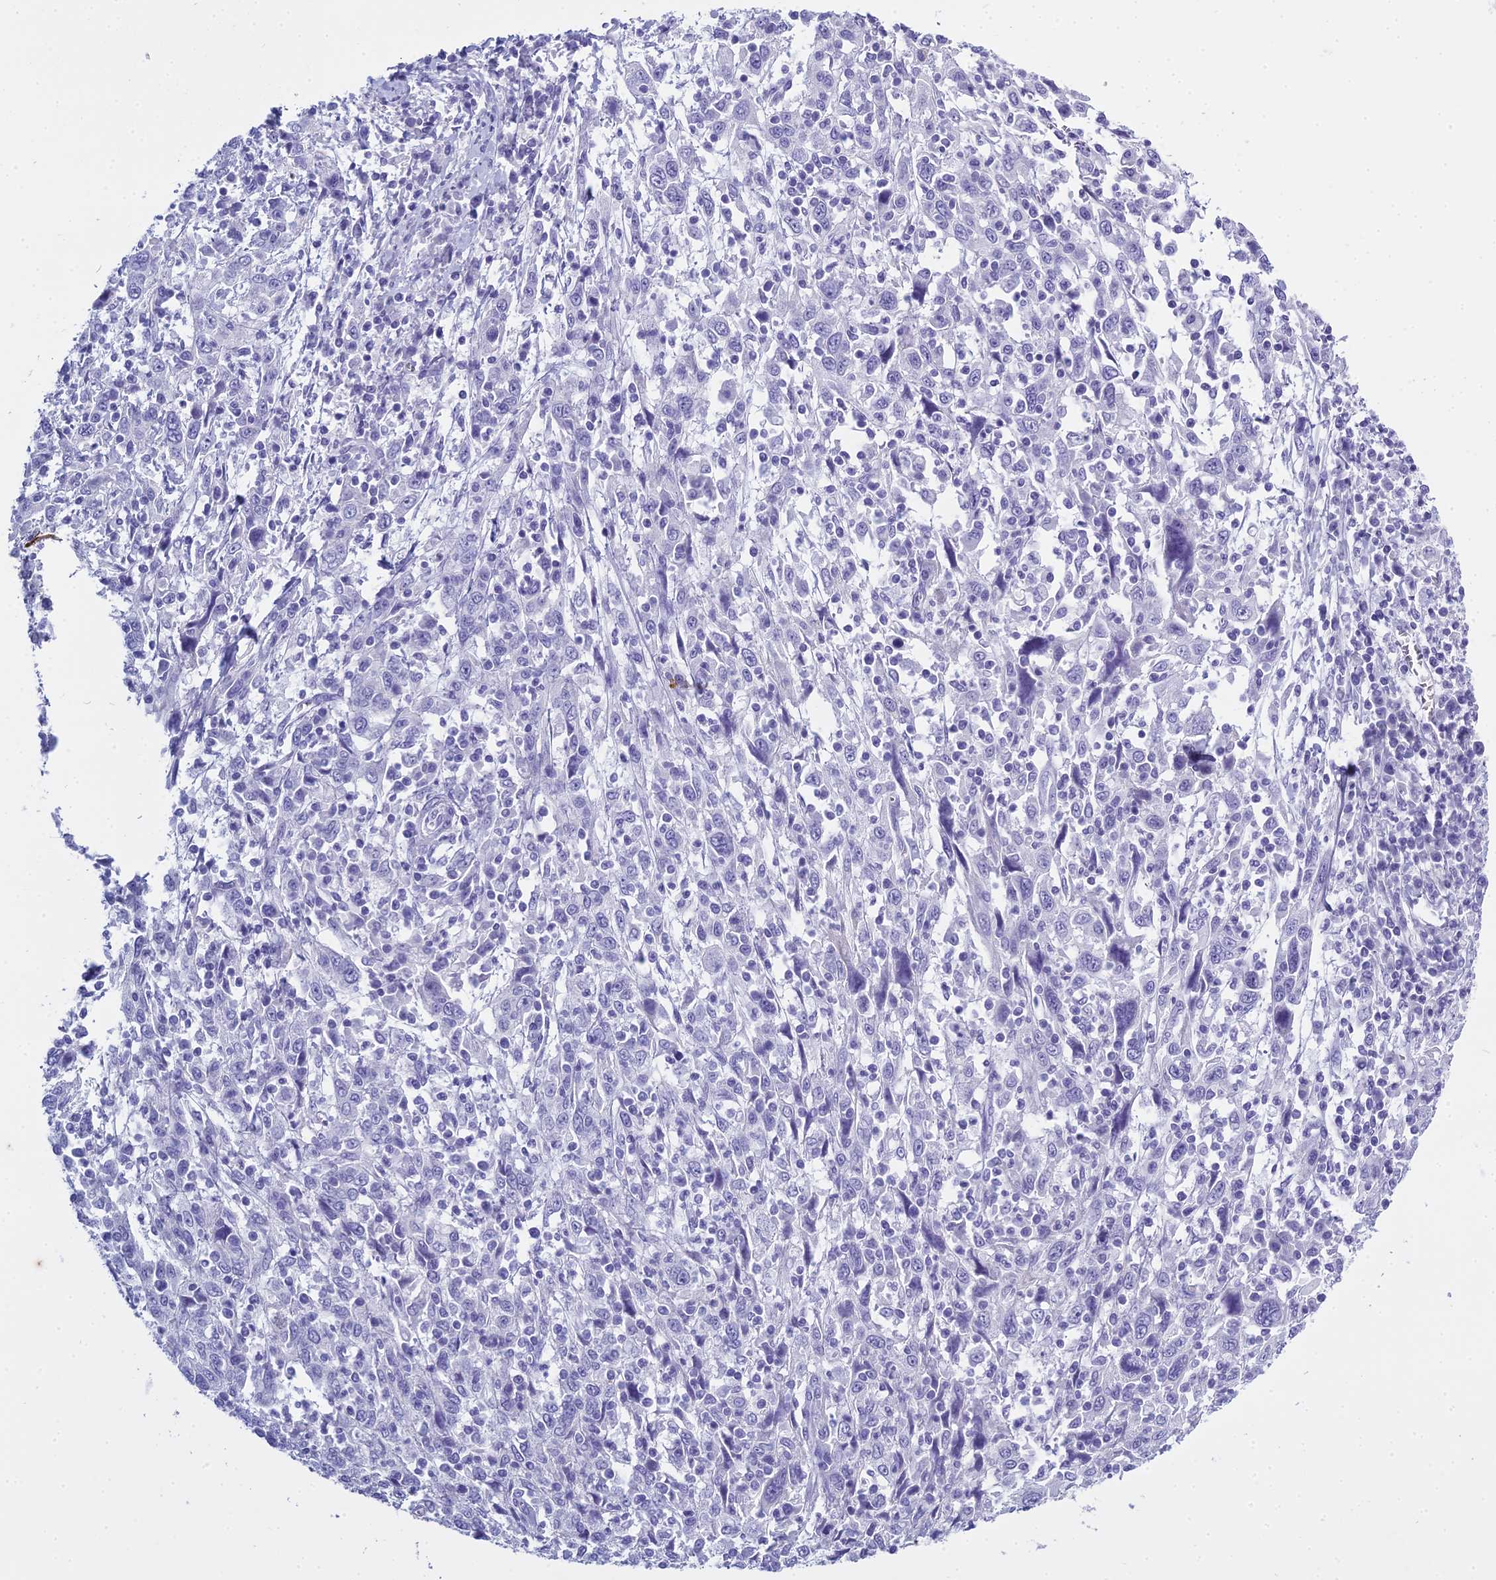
{"staining": {"intensity": "negative", "quantity": "none", "location": "none"}, "tissue": "cervical cancer", "cell_type": "Tumor cells", "image_type": "cancer", "snomed": [{"axis": "morphology", "description": "Squamous cell carcinoma, NOS"}, {"axis": "topography", "description": "Cervix"}], "caption": "This is an immunohistochemistry (IHC) histopathology image of human cervical squamous cell carcinoma. There is no expression in tumor cells.", "gene": "HMGB4", "patient": {"sex": "female", "age": 46}}